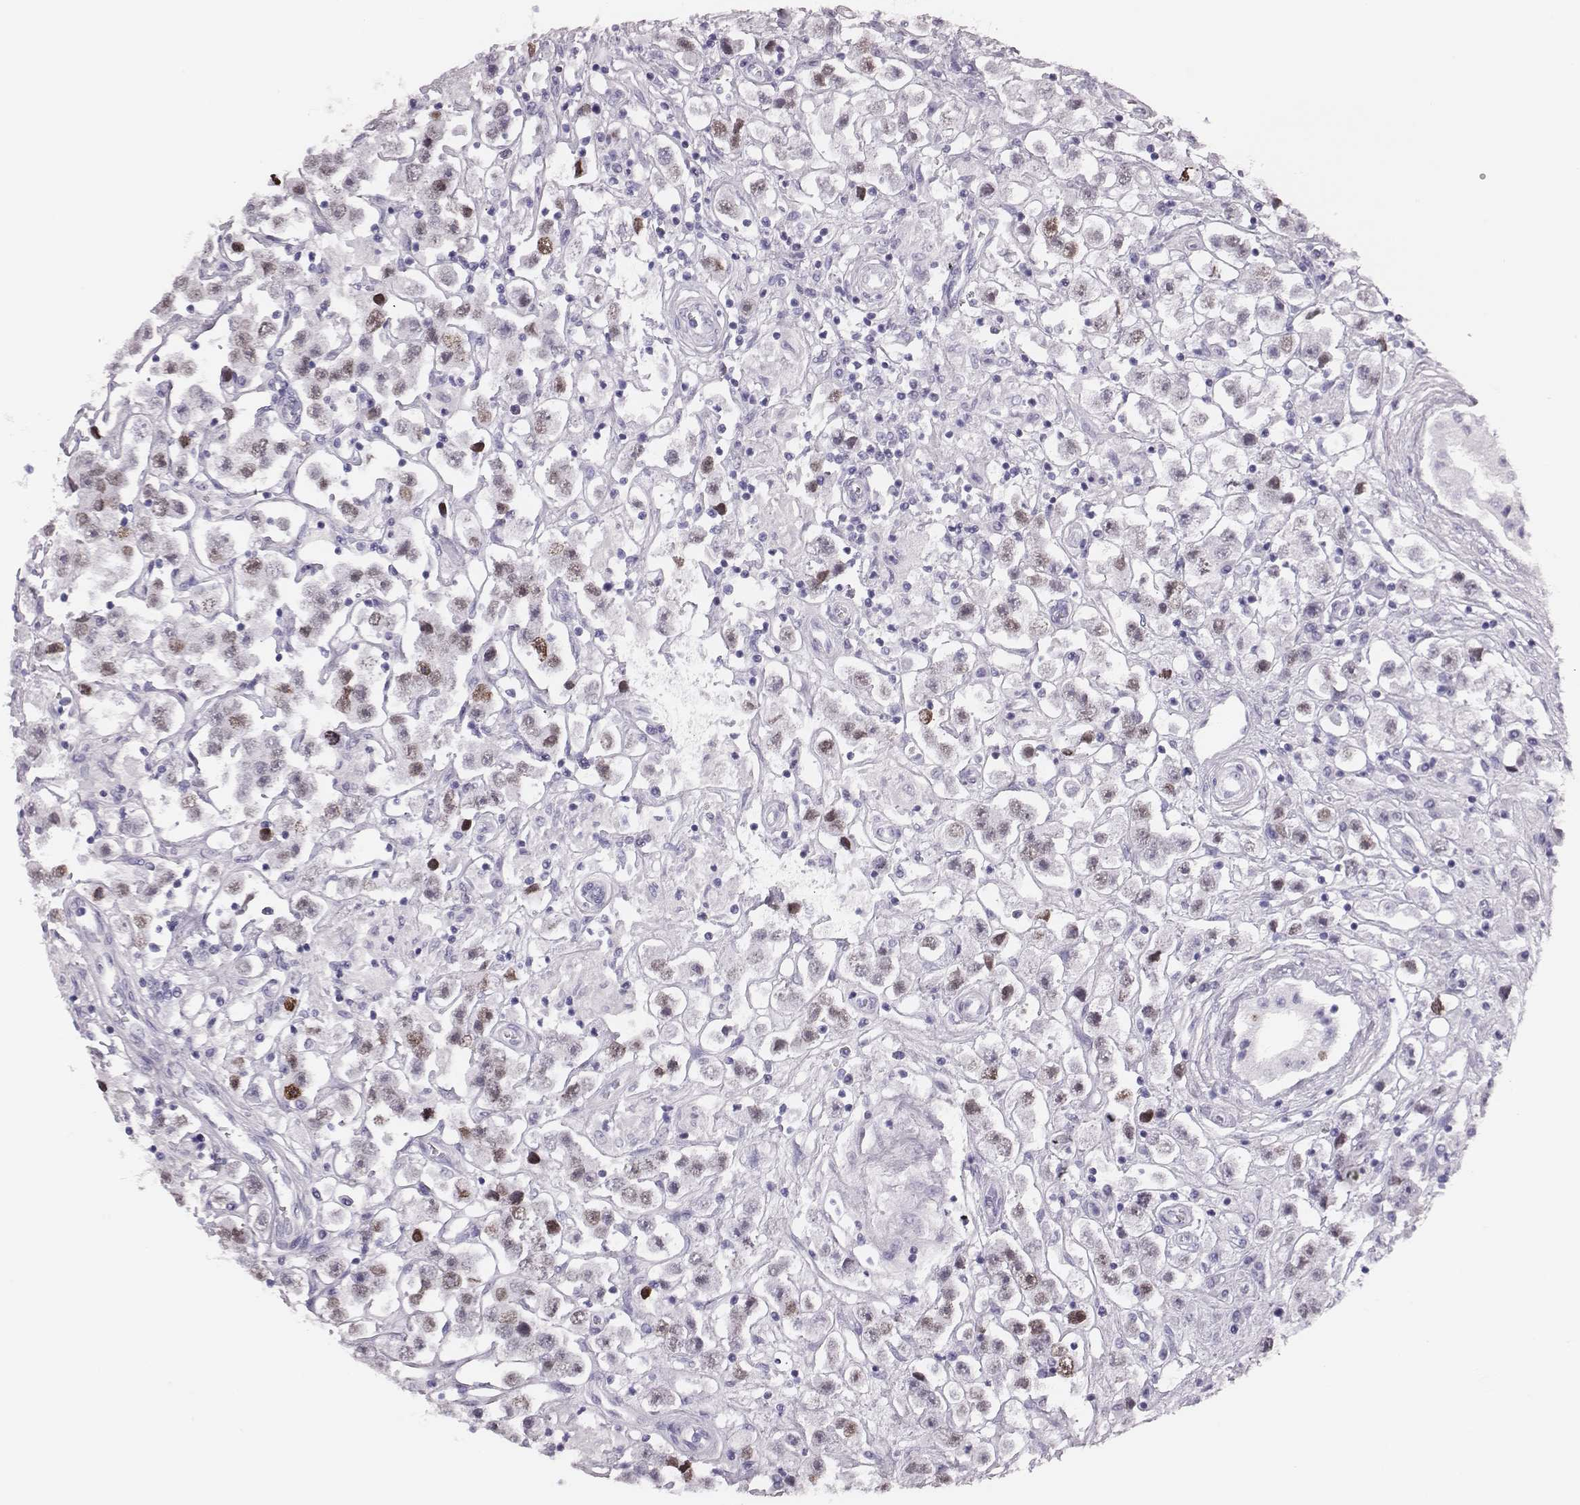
{"staining": {"intensity": "moderate", "quantity": "<25%", "location": "nuclear"}, "tissue": "testis cancer", "cell_type": "Tumor cells", "image_type": "cancer", "snomed": [{"axis": "morphology", "description": "Seminoma, NOS"}, {"axis": "topography", "description": "Testis"}], "caption": "Immunohistochemistry (DAB) staining of testis cancer reveals moderate nuclear protein expression in about <25% of tumor cells.", "gene": "H1-6", "patient": {"sex": "male", "age": 45}}